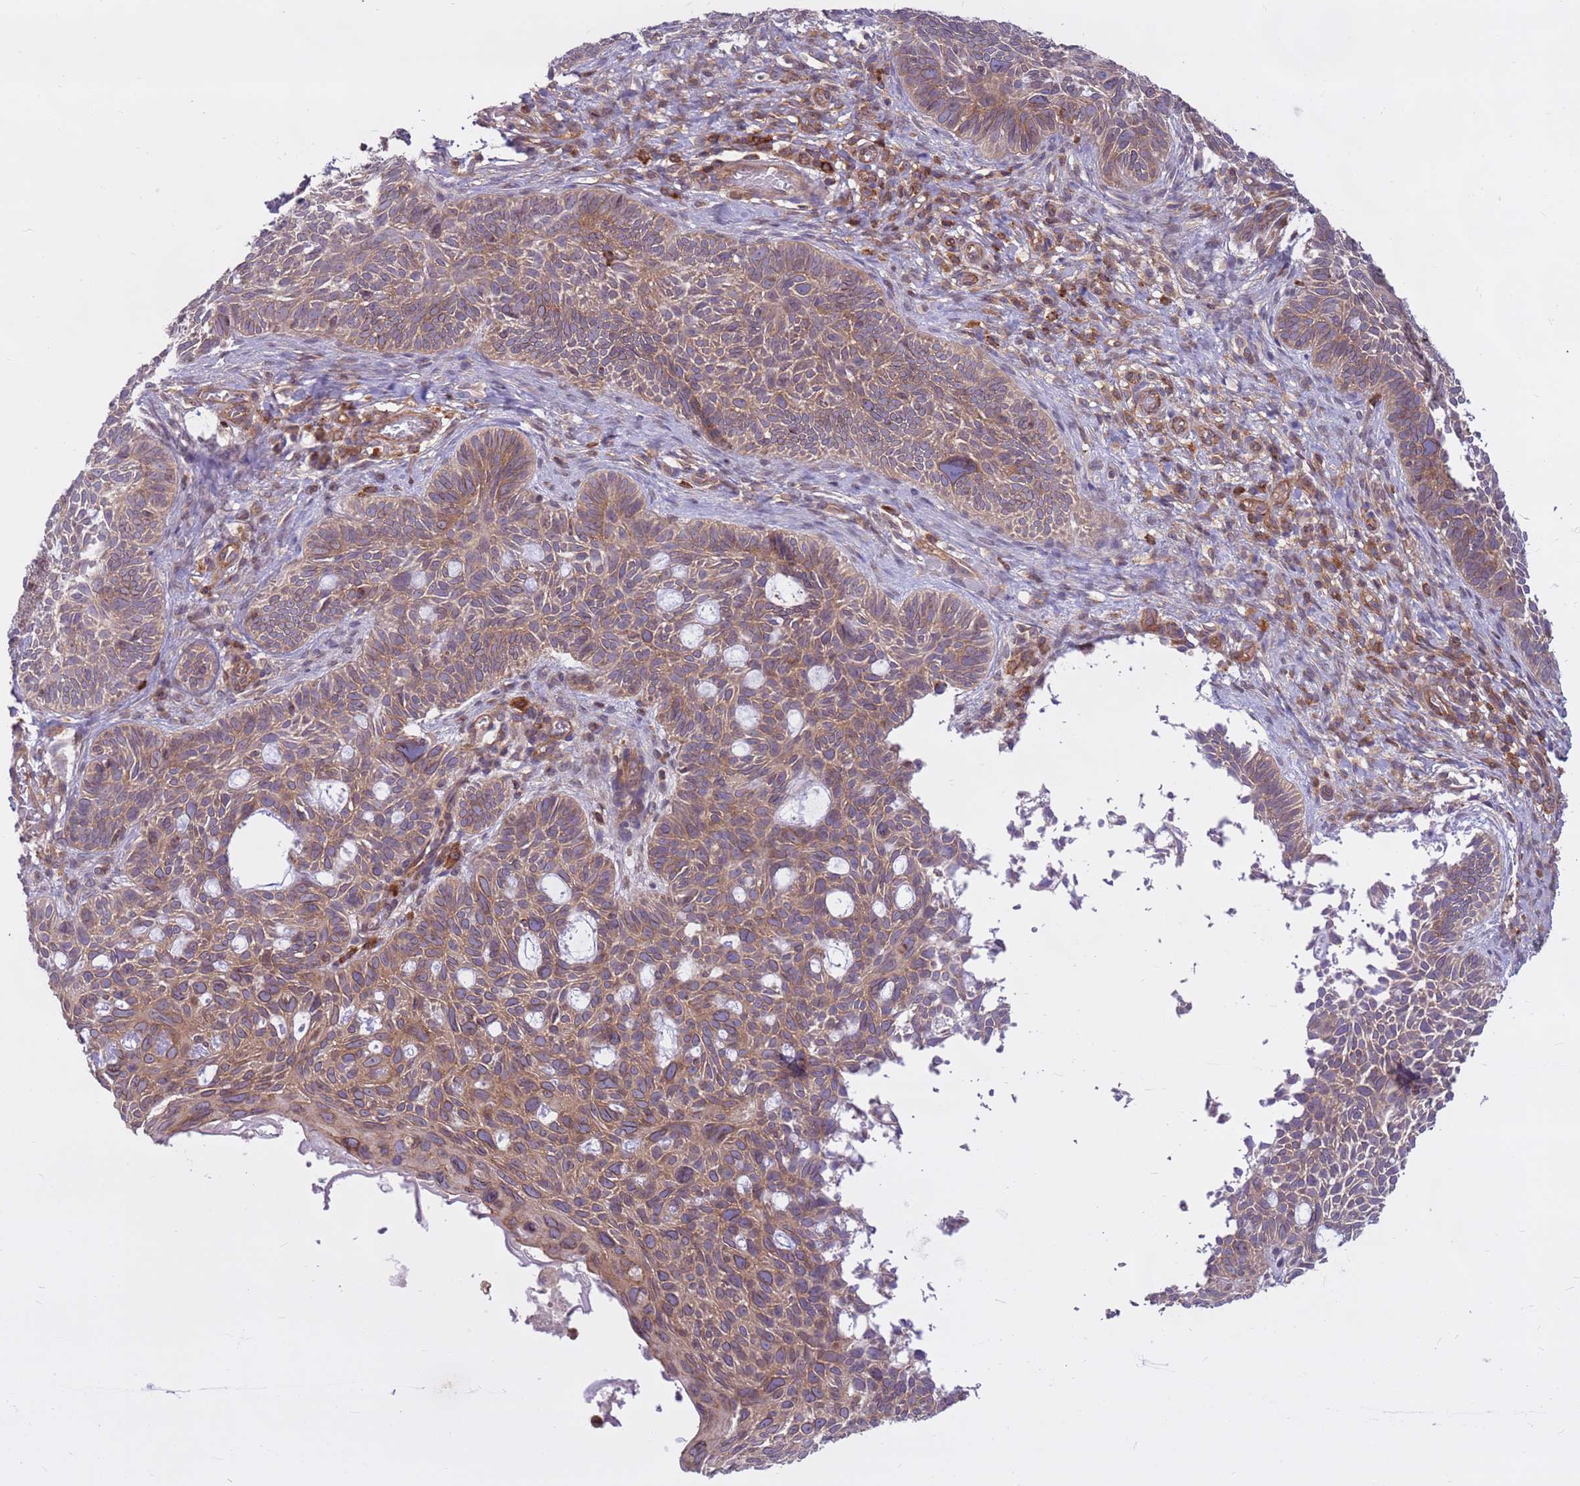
{"staining": {"intensity": "moderate", "quantity": ">75%", "location": "cytoplasmic/membranous"}, "tissue": "skin cancer", "cell_type": "Tumor cells", "image_type": "cancer", "snomed": [{"axis": "morphology", "description": "Basal cell carcinoma"}, {"axis": "topography", "description": "Skin"}], "caption": "An immunohistochemistry histopathology image of tumor tissue is shown. Protein staining in brown highlights moderate cytoplasmic/membranous positivity in basal cell carcinoma (skin) within tumor cells.", "gene": "DDX19B", "patient": {"sex": "male", "age": 69}}